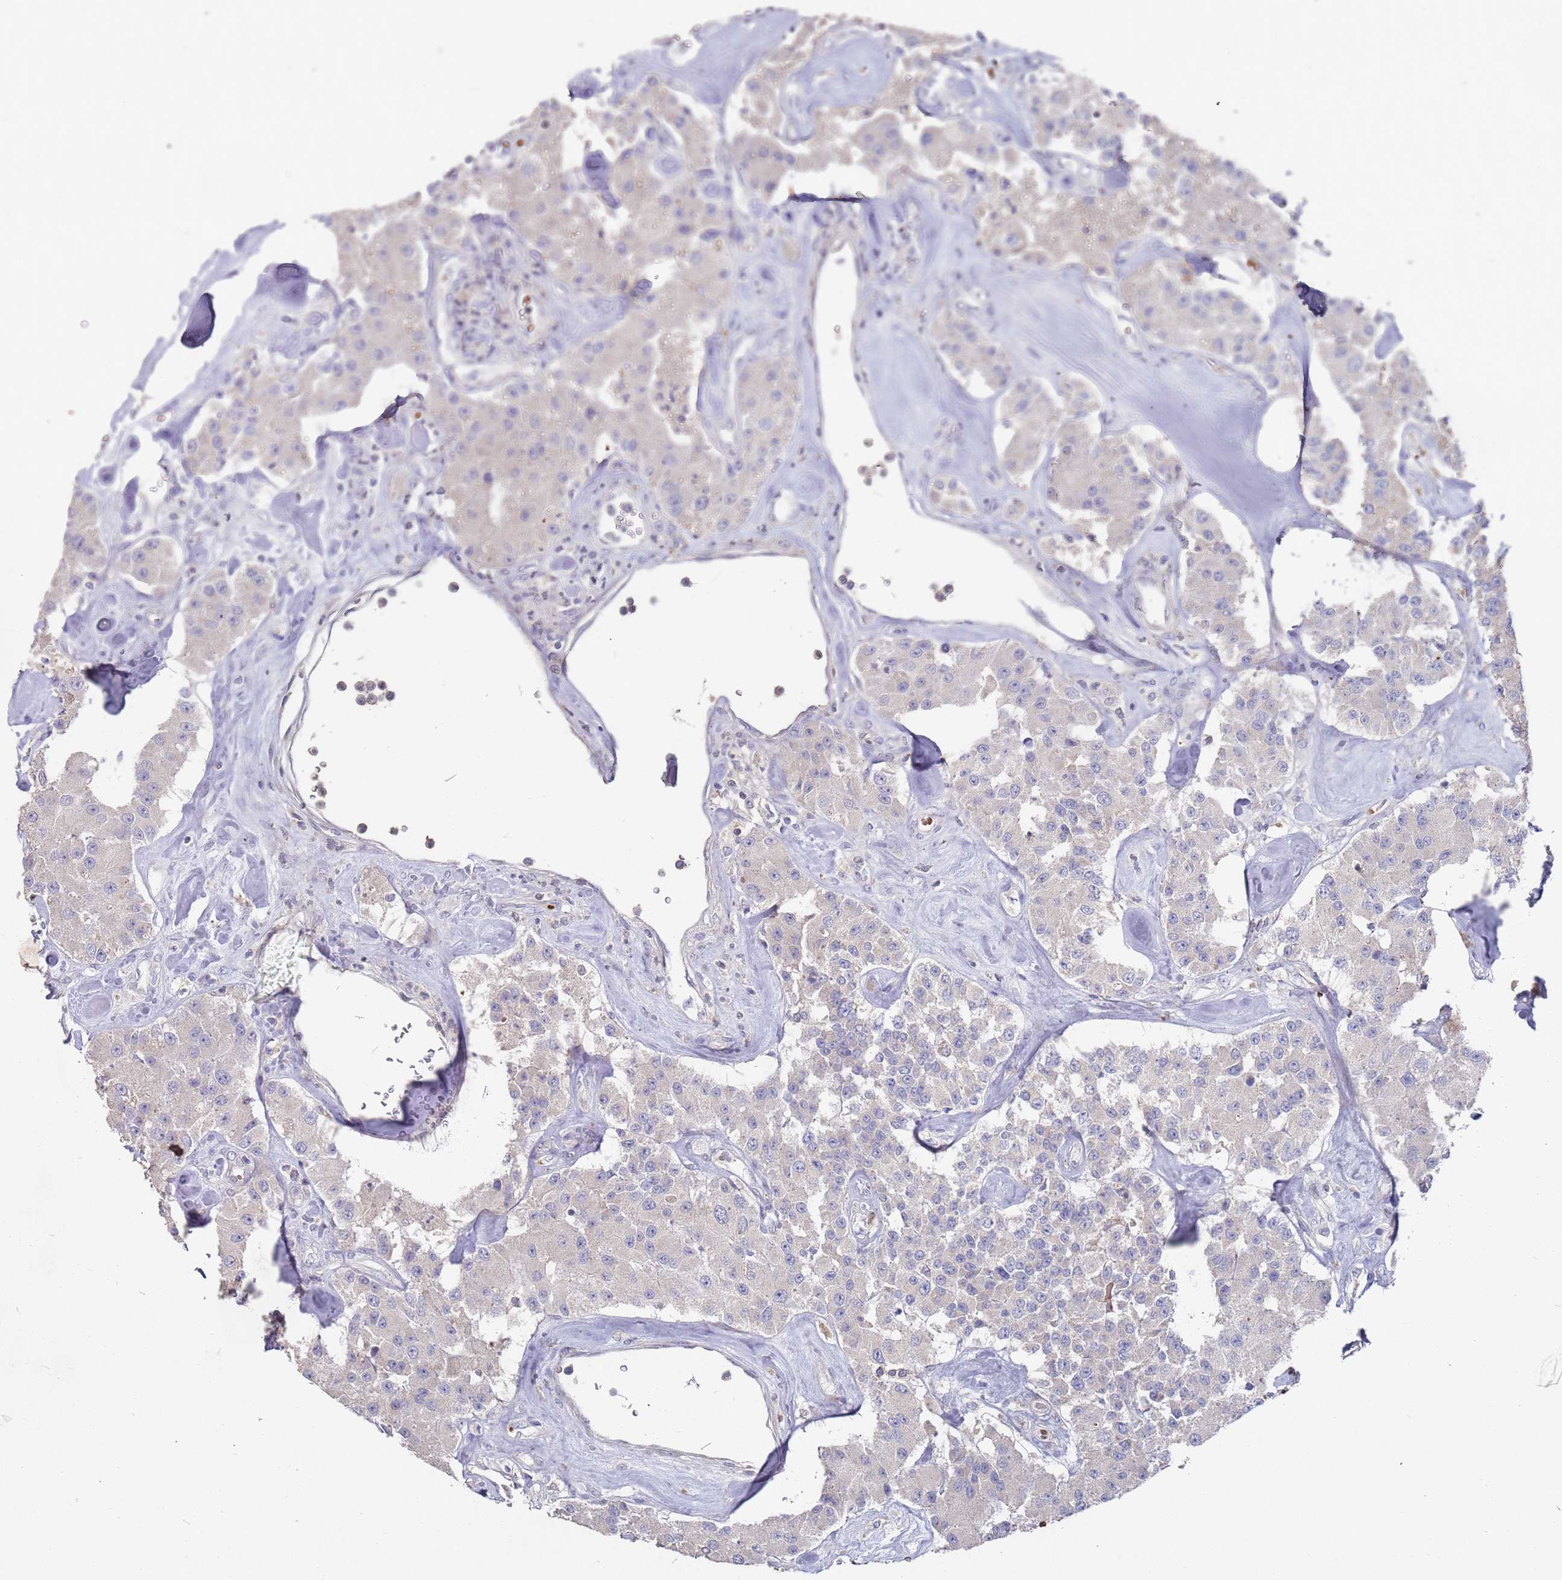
{"staining": {"intensity": "negative", "quantity": "none", "location": "none"}, "tissue": "carcinoid", "cell_type": "Tumor cells", "image_type": "cancer", "snomed": [{"axis": "morphology", "description": "Carcinoid, malignant, NOS"}, {"axis": "topography", "description": "Pancreas"}], "caption": "Immunohistochemistry (IHC) photomicrograph of human carcinoid stained for a protein (brown), which displays no staining in tumor cells.", "gene": "LACC1", "patient": {"sex": "male", "age": 41}}